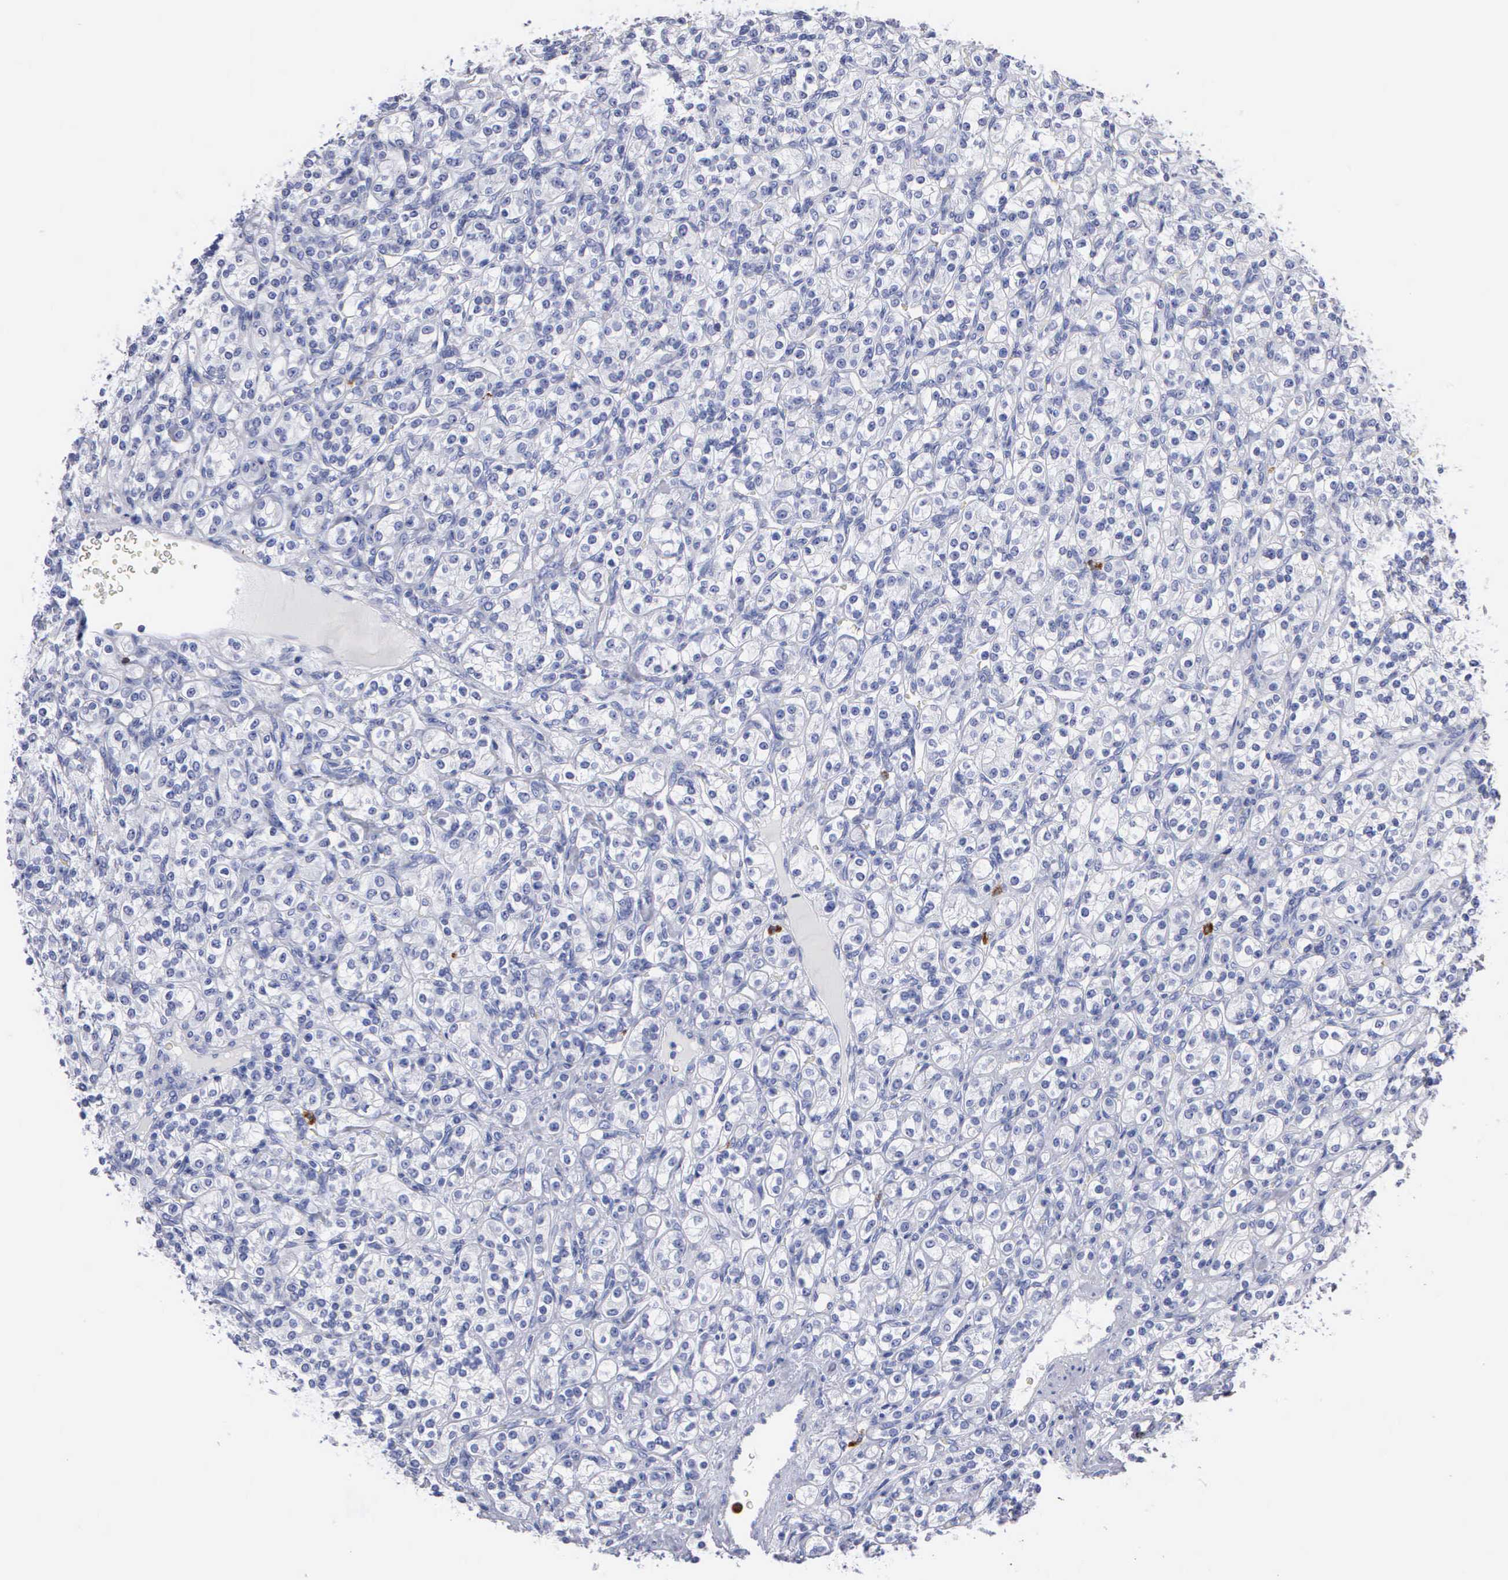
{"staining": {"intensity": "negative", "quantity": "none", "location": "none"}, "tissue": "renal cancer", "cell_type": "Tumor cells", "image_type": "cancer", "snomed": [{"axis": "morphology", "description": "Adenocarcinoma, NOS"}, {"axis": "topography", "description": "Kidney"}], "caption": "This is an immunohistochemistry (IHC) micrograph of renal cancer (adenocarcinoma). There is no positivity in tumor cells.", "gene": "CTSG", "patient": {"sex": "male", "age": 77}}